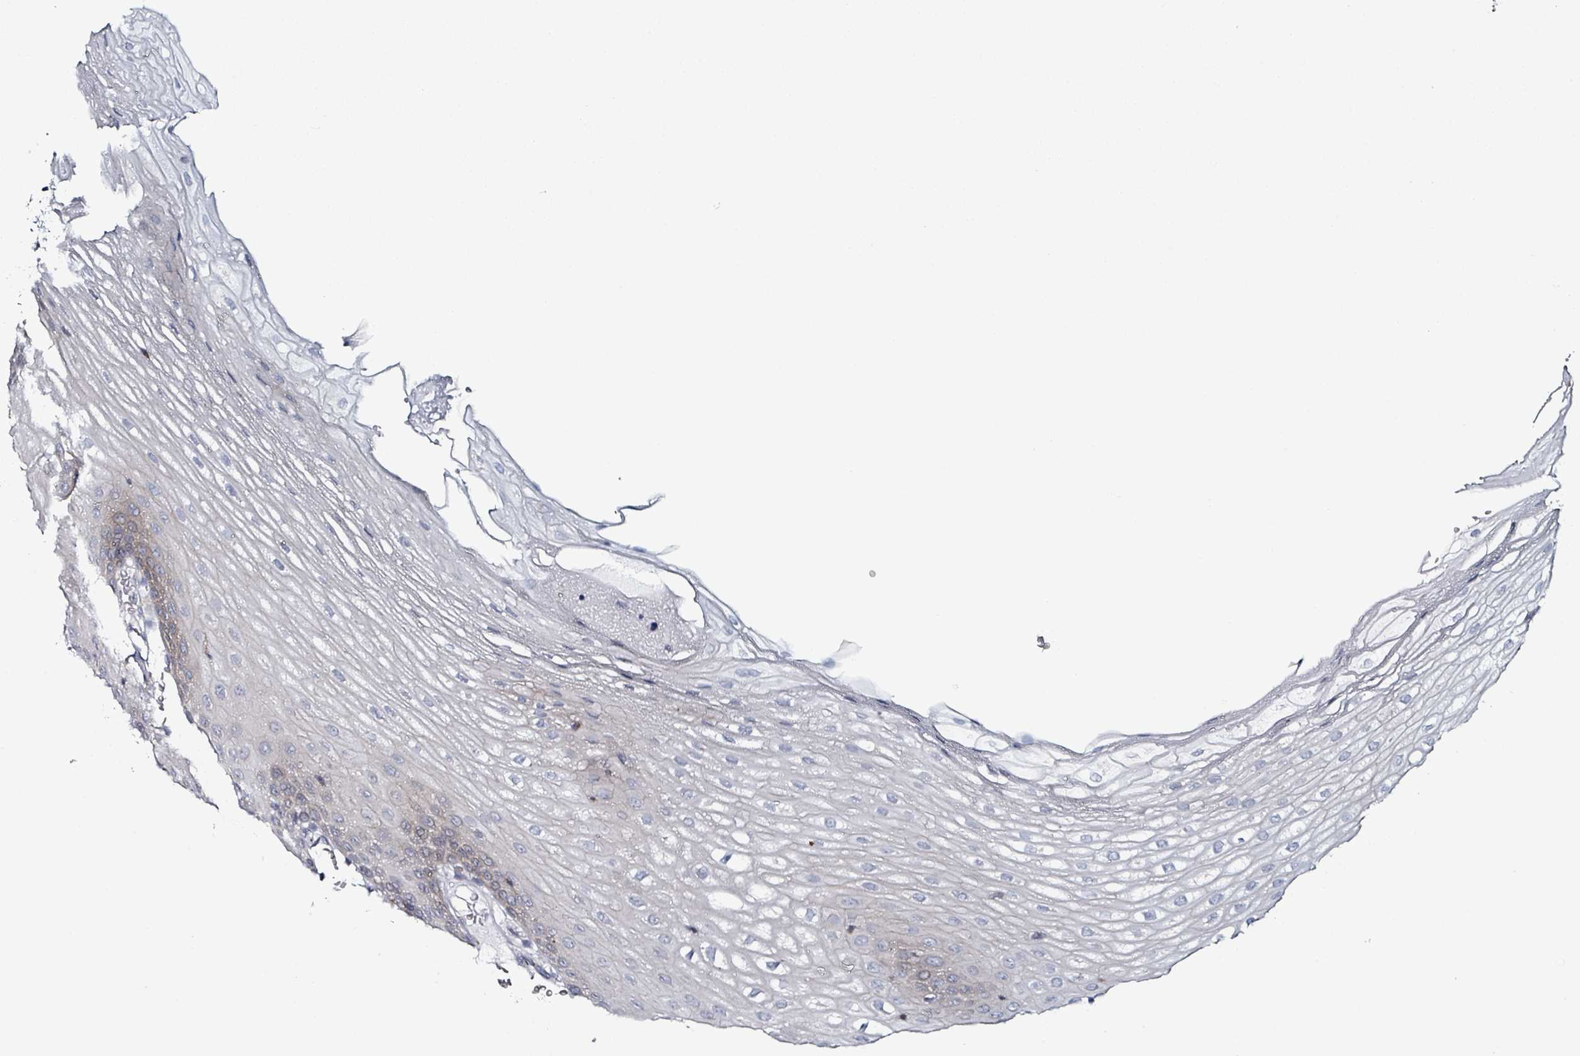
{"staining": {"intensity": "weak", "quantity": "<25%", "location": "cytoplasmic/membranous"}, "tissue": "oral mucosa", "cell_type": "Squamous epithelial cells", "image_type": "normal", "snomed": [{"axis": "morphology", "description": "Normal tissue, NOS"}, {"axis": "topography", "description": "Oral tissue"}], "caption": "IHC histopathology image of benign oral mucosa stained for a protein (brown), which displays no expression in squamous epithelial cells.", "gene": "B3GAT3", "patient": {"sex": "female", "age": 70}}